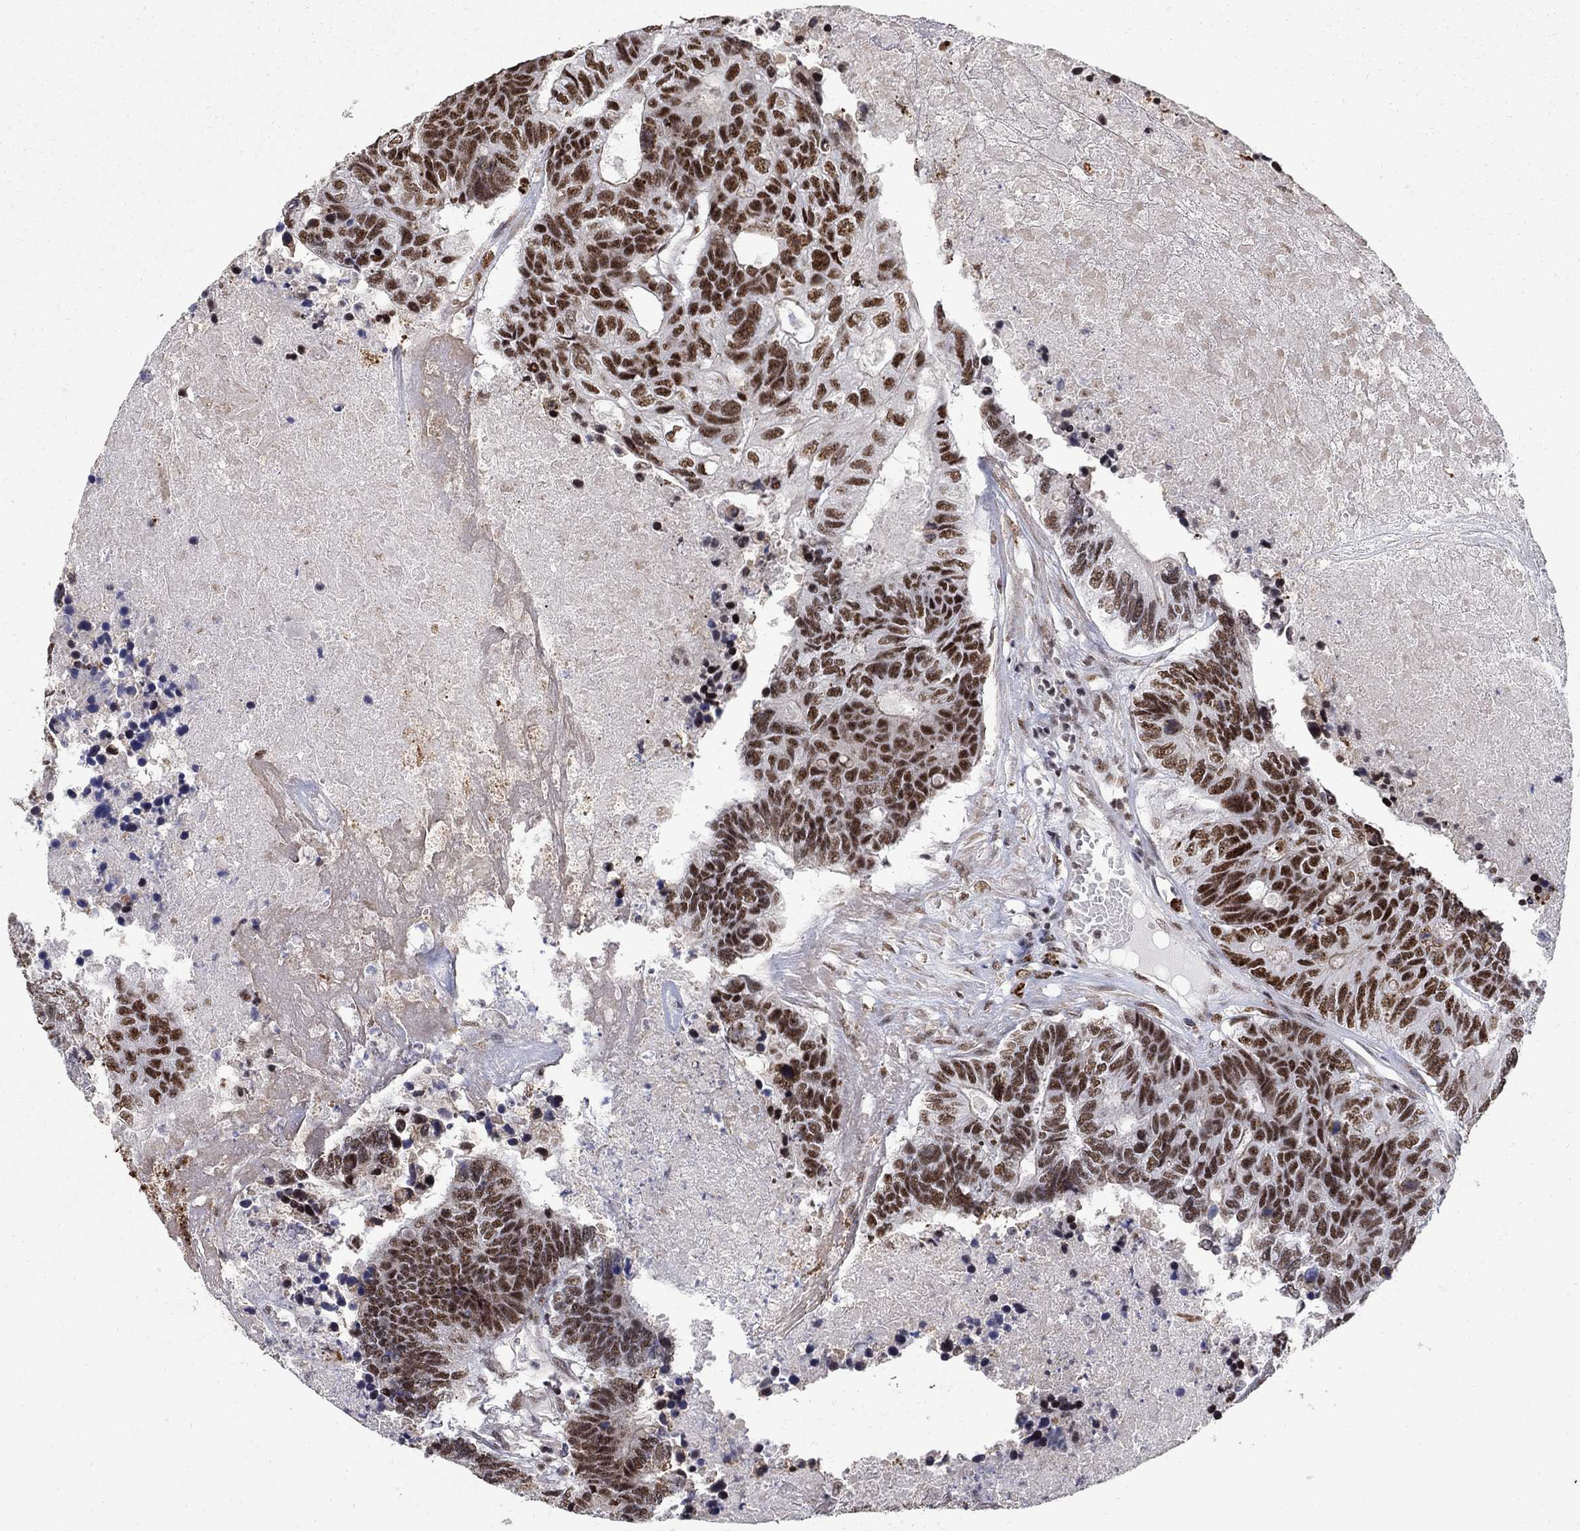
{"staining": {"intensity": "strong", "quantity": ">75%", "location": "nuclear"}, "tissue": "colorectal cancer", "cell_type": "Tumor cells", "image_type": "cancer", "snomed": [{"axis": "morphology", "description": "Adenocarcinoma, NOS"}, {"axis": "topography", "description": "Colon"}], "caption": "Adenocarcinoma (colorectal) tissue shows strong nuclear staining in about >75% of tumor cells (DAB = brown stain, brightfield microscopy at high magnification).", "gene": "PNISR", "patient": {"sex": "female", "age": 48}}